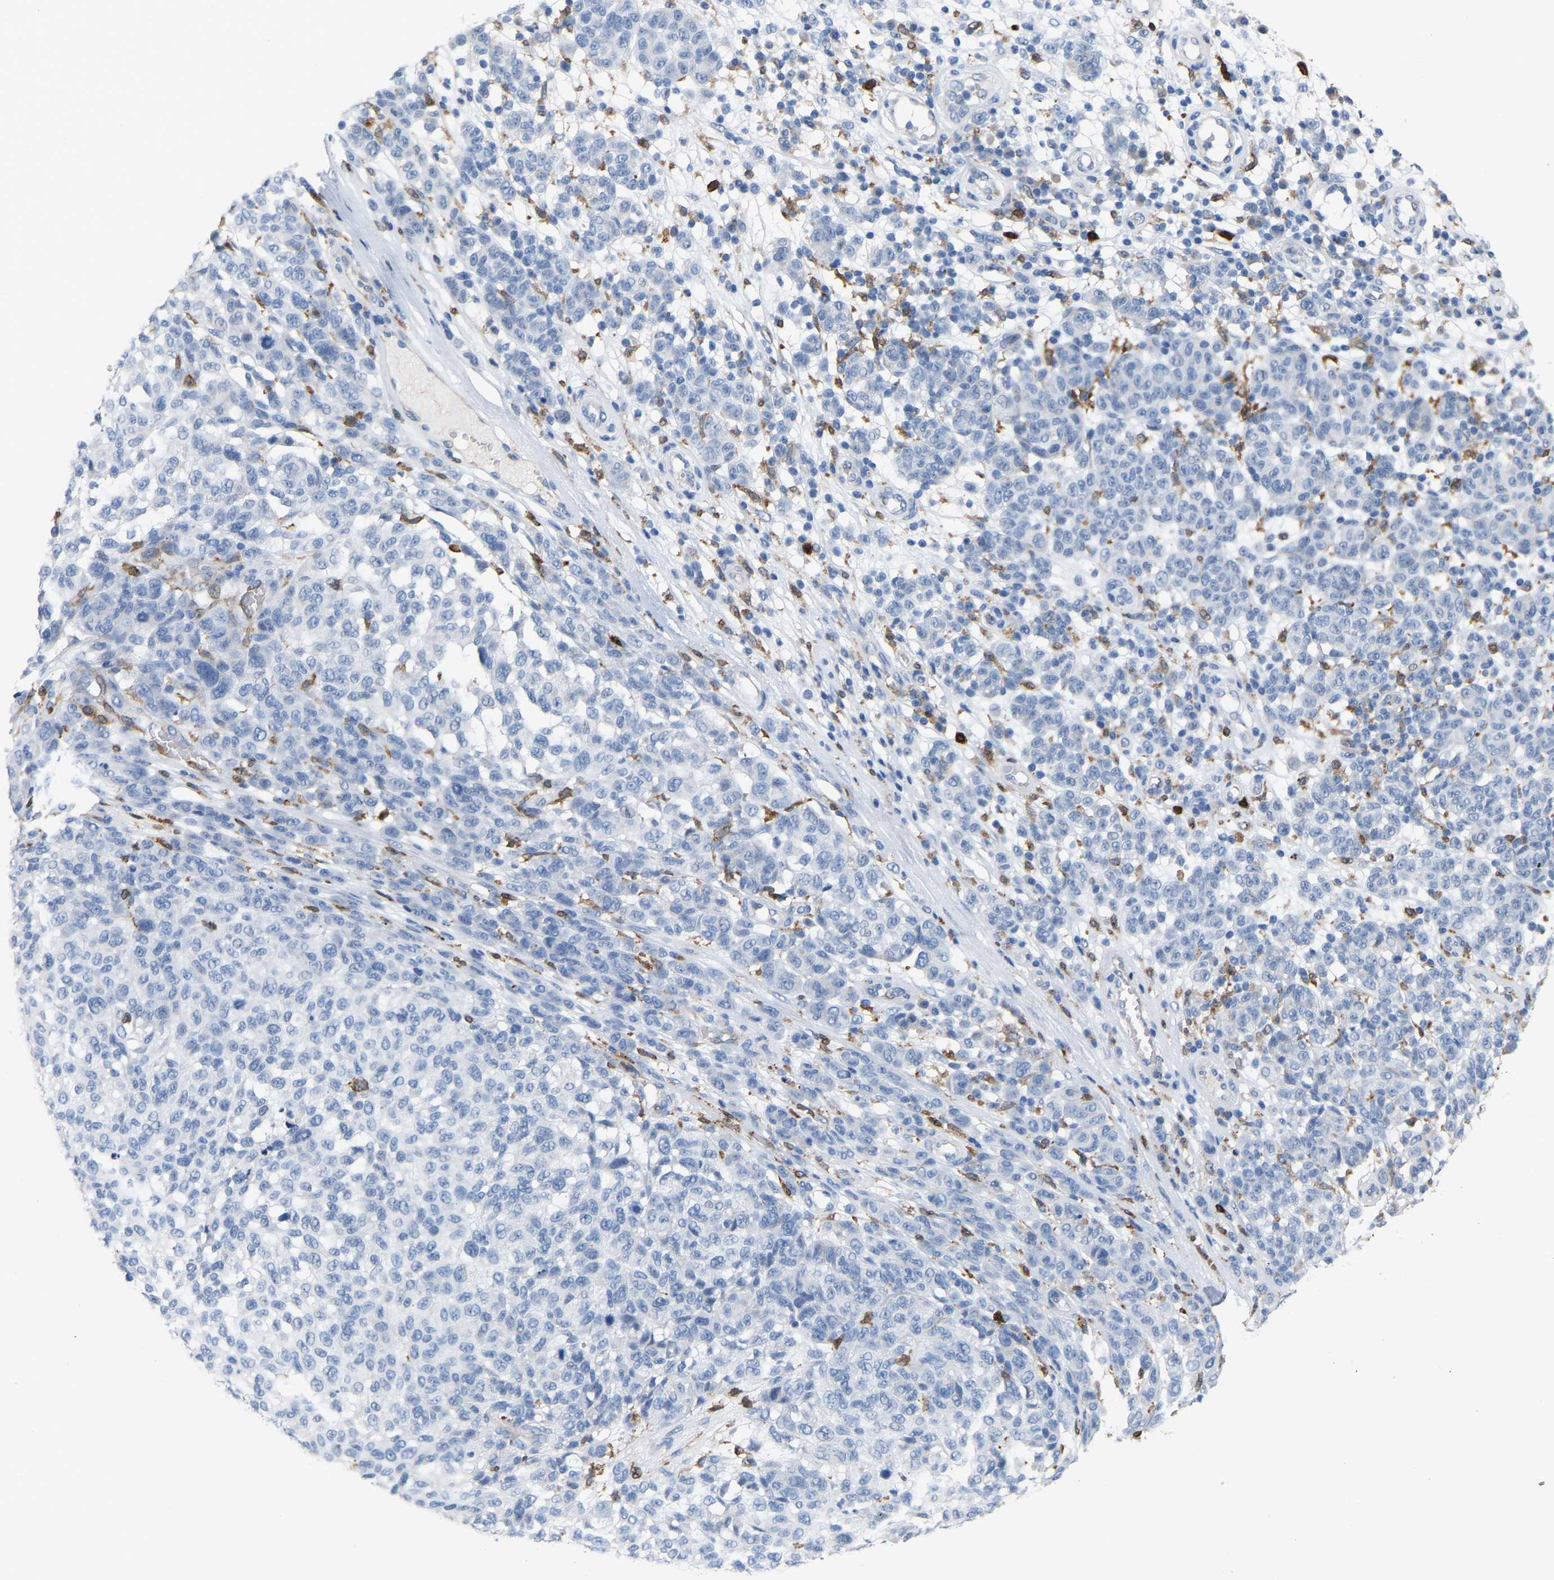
{"staining": {"intensity": "negative", "quantity": "none", "location": "none"}, "tissue": "melanoma", "cell_type": "Tumor cells", "image_type": "cancer", "snomed": [{"axis": "morphology", "description": "Malignant melanoma, NOS"}, {"axis": "topography", "description": "Skin"}], "caption": "An IHC image of melanoma is shown. There is no staining in tumor cells of melanoma. (DAB immunohistochemistry (IHC) with hematoxylin counter stain).", "gene": "PTGS1", "patient": {"sex": "male", "age": 59}}